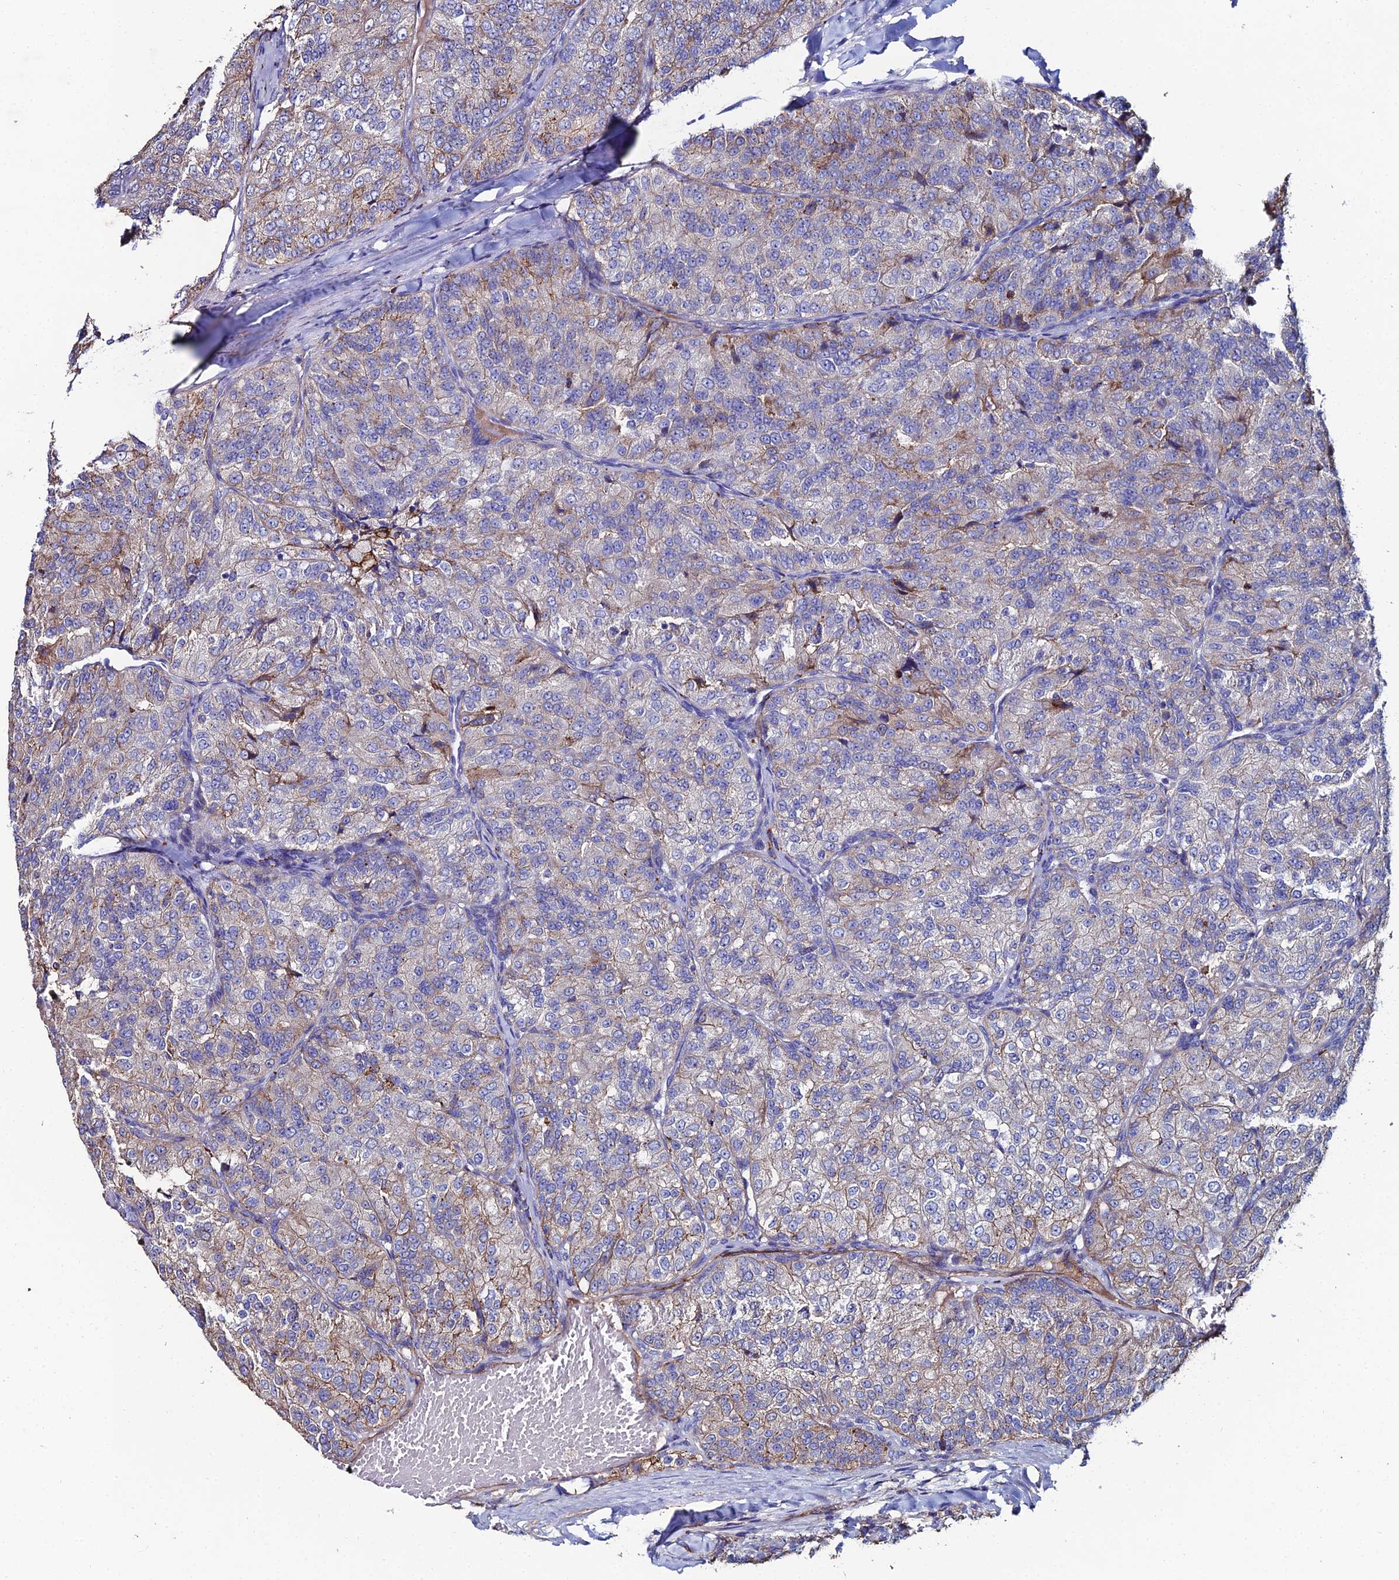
{"staining": {"intensity": "moderate", "quantity": "25%-75%", "location": "cytoplasmic/membranous"}, "tissue": "renal cancer", "cell_type": "Tumor cells", "image_type": "cancer", "snomed": [{"axis": "morphology", "description": "Adenocarcinoma, NOS"}, {"axis": "topography", "description": "Kidney"}], "caption": "Renal adenocarcinoma tissue displays moderate cytoplasmic/membranous staining in approximately 25%-75% of tumor cells", "gene": "C6", "patient": {"sex": "female", "age": 63}}